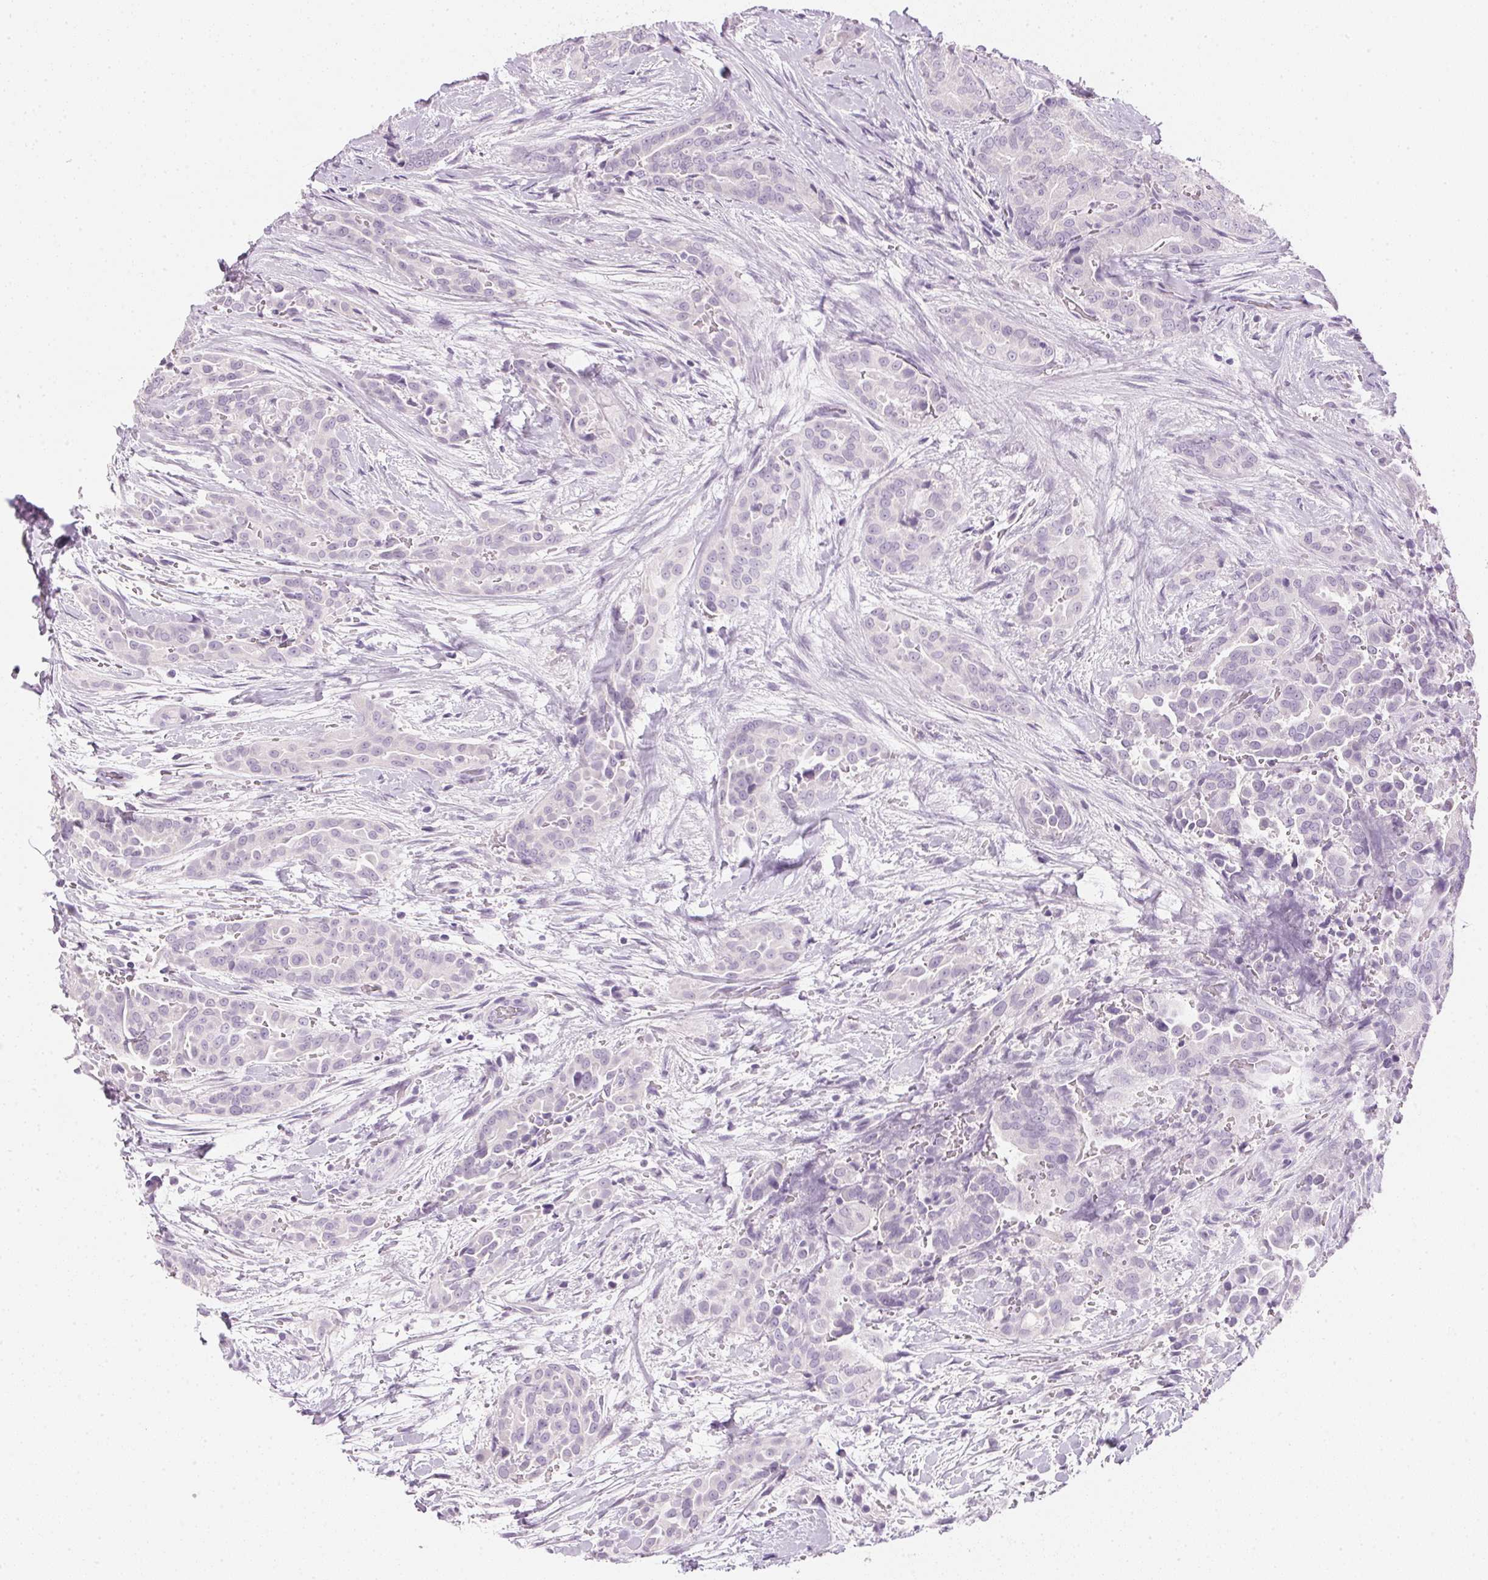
{"staining": {"intensity": "negative", "quantity": "none", "location": "none"}, "tissue": "thyroid cancer", "cell_type": "Tumor cells", "image_type": "cancer", "snomed": [{"axis": "morphology", "description": "Papillary adenocarcinoma, NOS"}, {"axis": "topography", "description": "Thyroid gland"}], "caption": "A micrograph of human thyroid cancer is negative for staining in tumor cells.", "gene": "IGFBP1", "patient": {"sex": "male", "age": 61}}